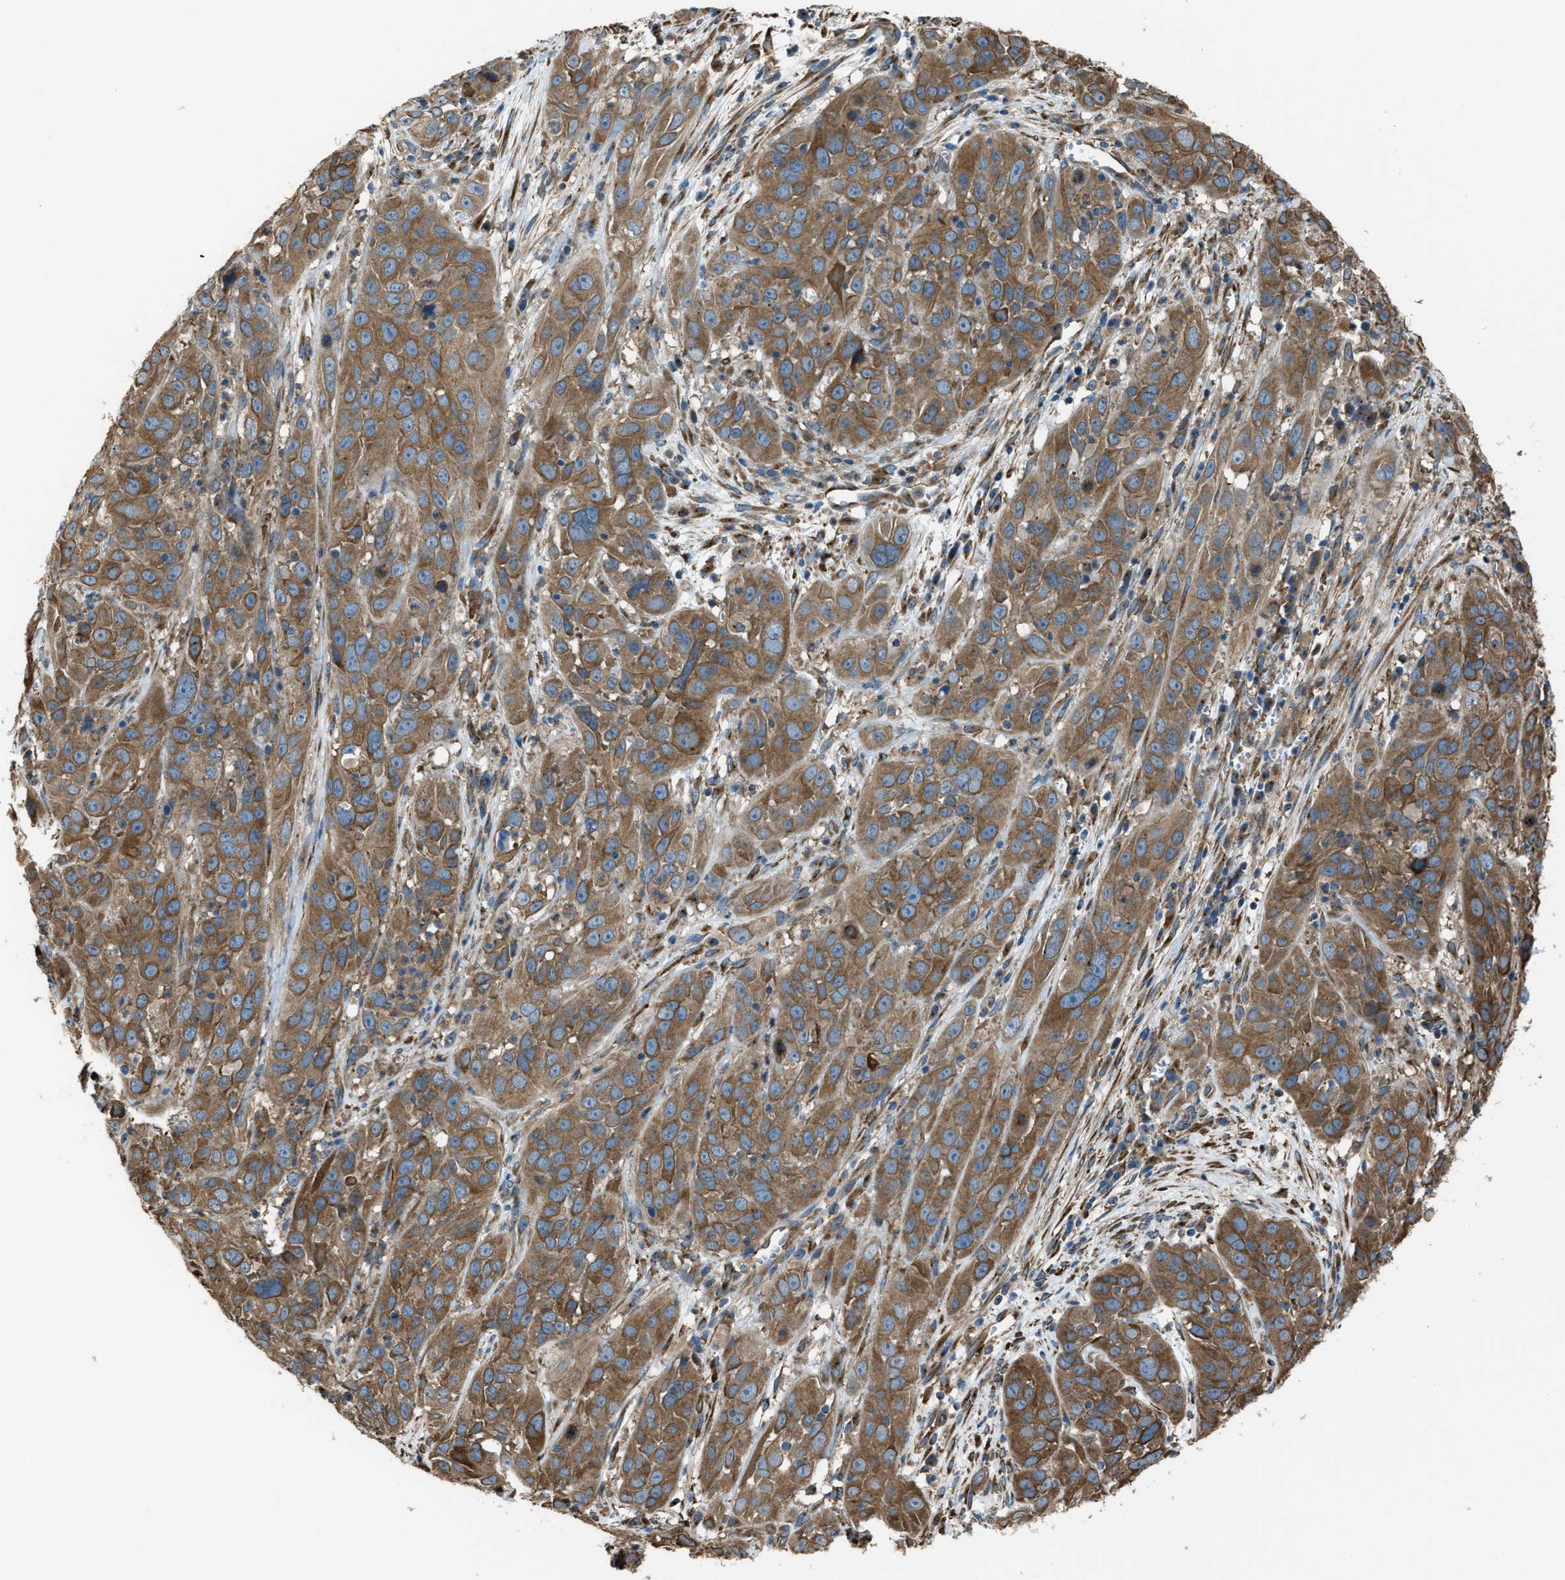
{"staining": {"intensity": "moderate", "quantity": ">75%", "location": "cytoplasmic/membranous"}, "tissue": "cervical cancer", "cell_type": "Tumor cells", "image_type": "cancer", "snomed": [{"axis": "morphology", "description": "Squamous cell carcinoma, NOS"}, {"axis": "topography", "description": "Cervix"}], "caption": "Immunohistochemistry (IHC) histopathology image of cervical cancer stained for a protein (brown), which reveals medium levels of moderate cytoplasmic/membranous expression in approximately >75% of tumor cells.", "gene": "TRPC1", "patient": {"sex": "female", "age": 32}}